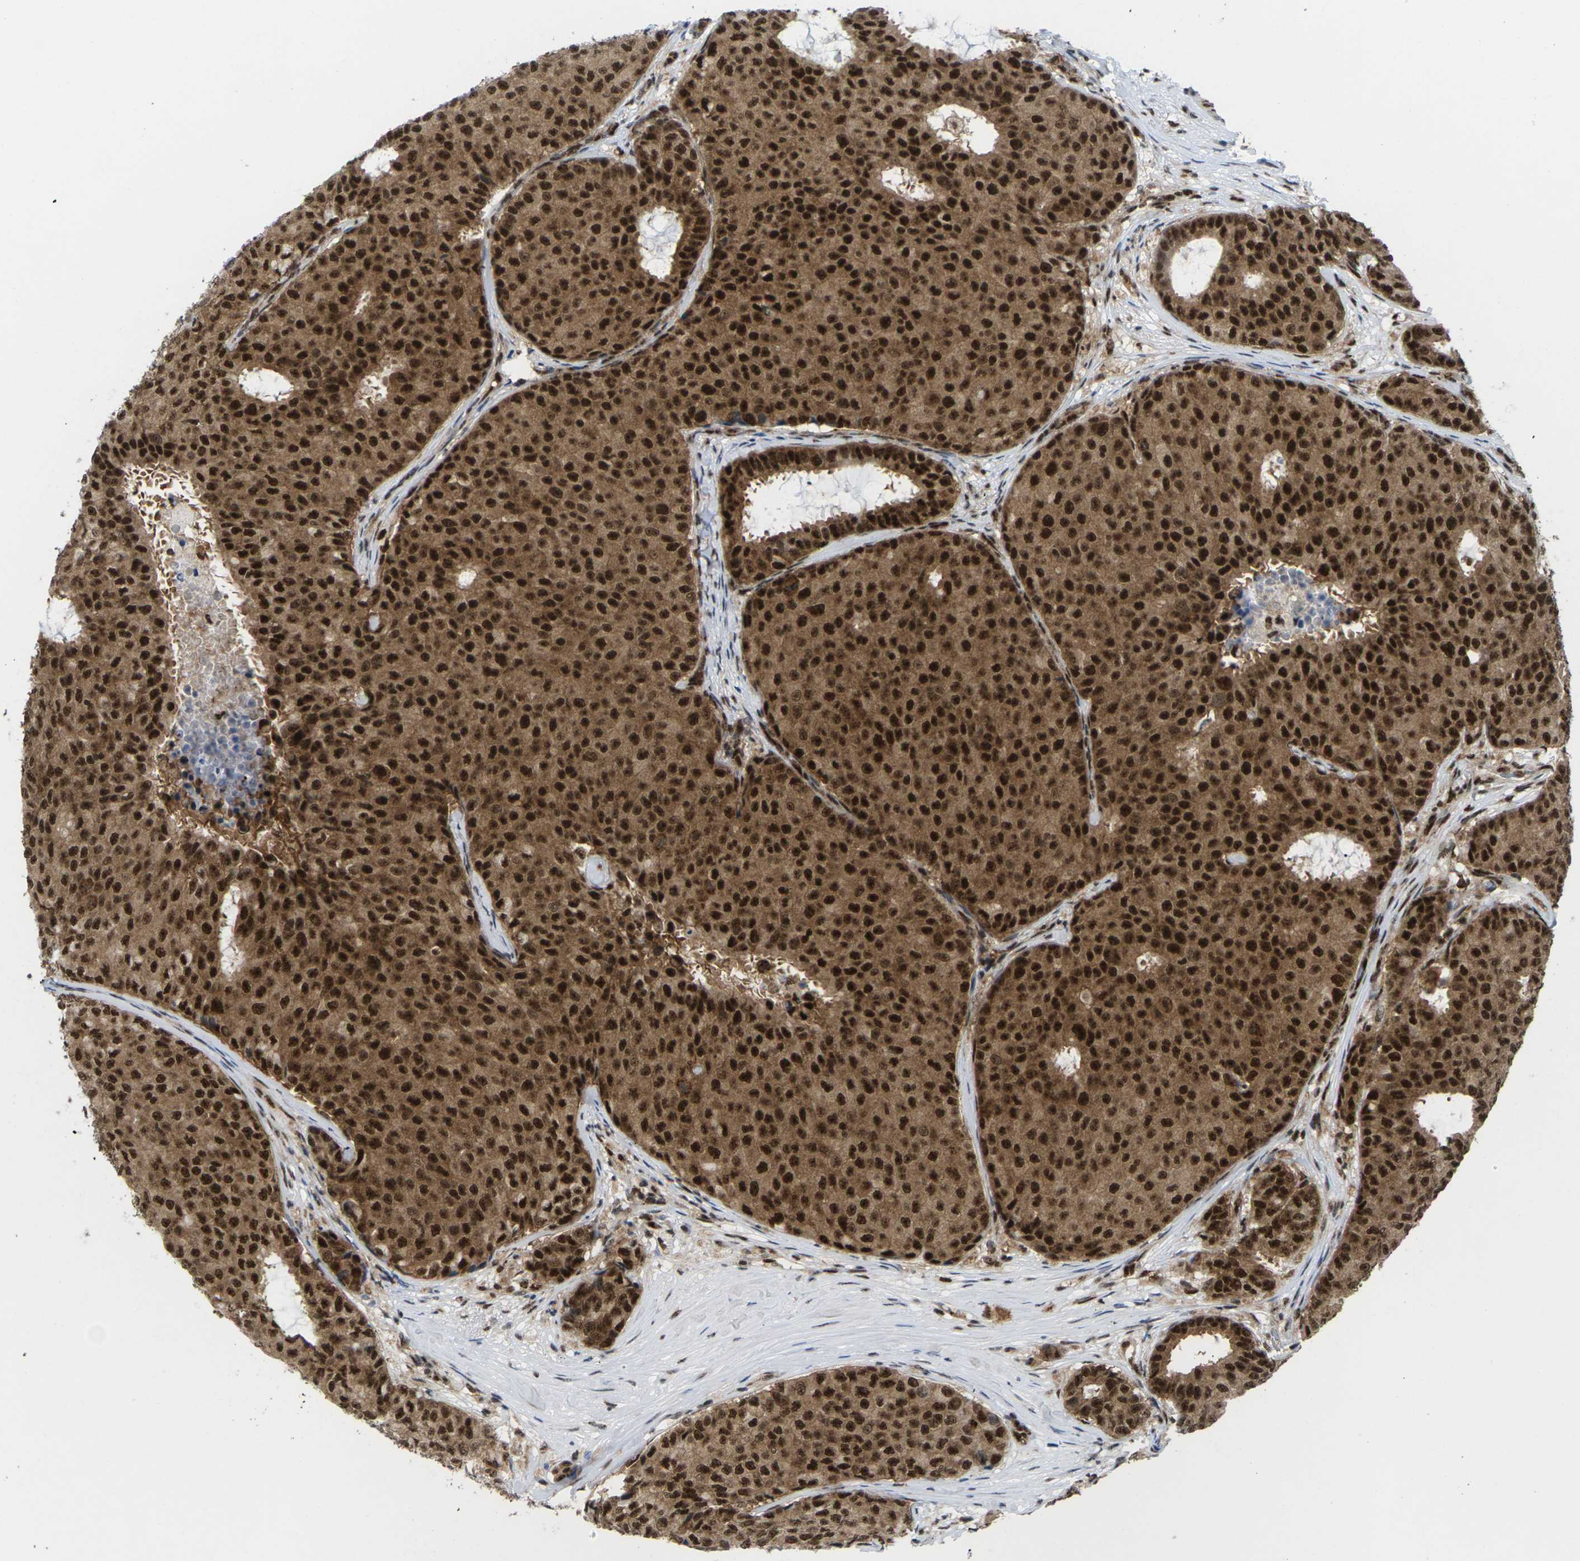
{"staining": {"intensity": "strong", "quantity": ">75%", "location": "cytoplasmic/membranous,nuclear"}, "tissue": "breast cancer", "cell_type": "Tumor cells", "image_type": "cancer", "snomed": [{"axis": "morphology", "description": "Duct carcinoma"}, {"axis": "topography", "description": "Breast"}], "caption": "An immunohistochemistry (IHC) image of neoplastic tissue is shown. Protein staining in brown labels strong cytoplasmic/membranous and nuclear positivity in breast intraductal carcinoma within tumor cells.", "gene": "MAGOH", "patient": {"sex": "female", "age": 75}}